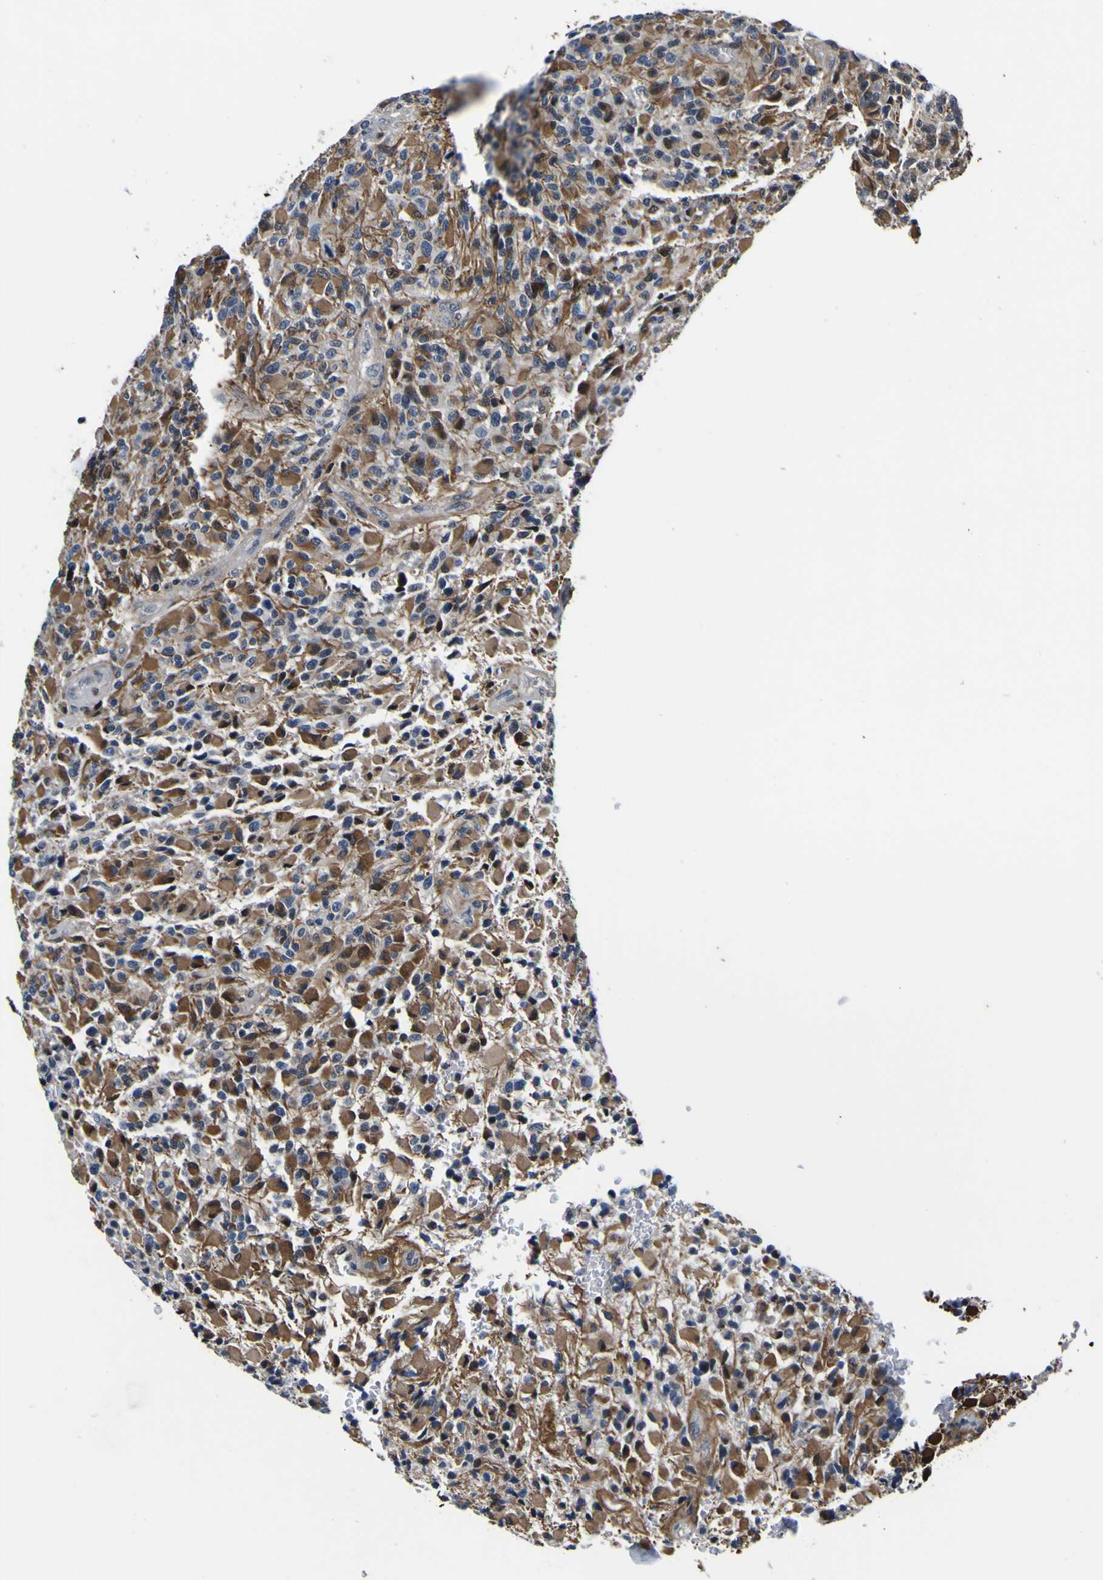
{"staining": {"intensity": "moderate", "quantity": "25%-75%", "location": "cytoplasmic/membranous"}, "tissue": "glioma", "cell_type": "Tumor cells", "image_type": "cancer", "snomed": [{"axis": "morphology", "description": "Glioma, malignant, High grade"}, {"axis": "topography", "description": "Brain"}], "caption": "High-power microscopy captured an immunohistochemistry (IHC) micrograph of glioma, revealing moderate cytoplasmic/membranous expression in approximately 25%-75% of tumor cells.", "gene": "POSTN", "patient": {"sex": "male", "age": 71}}